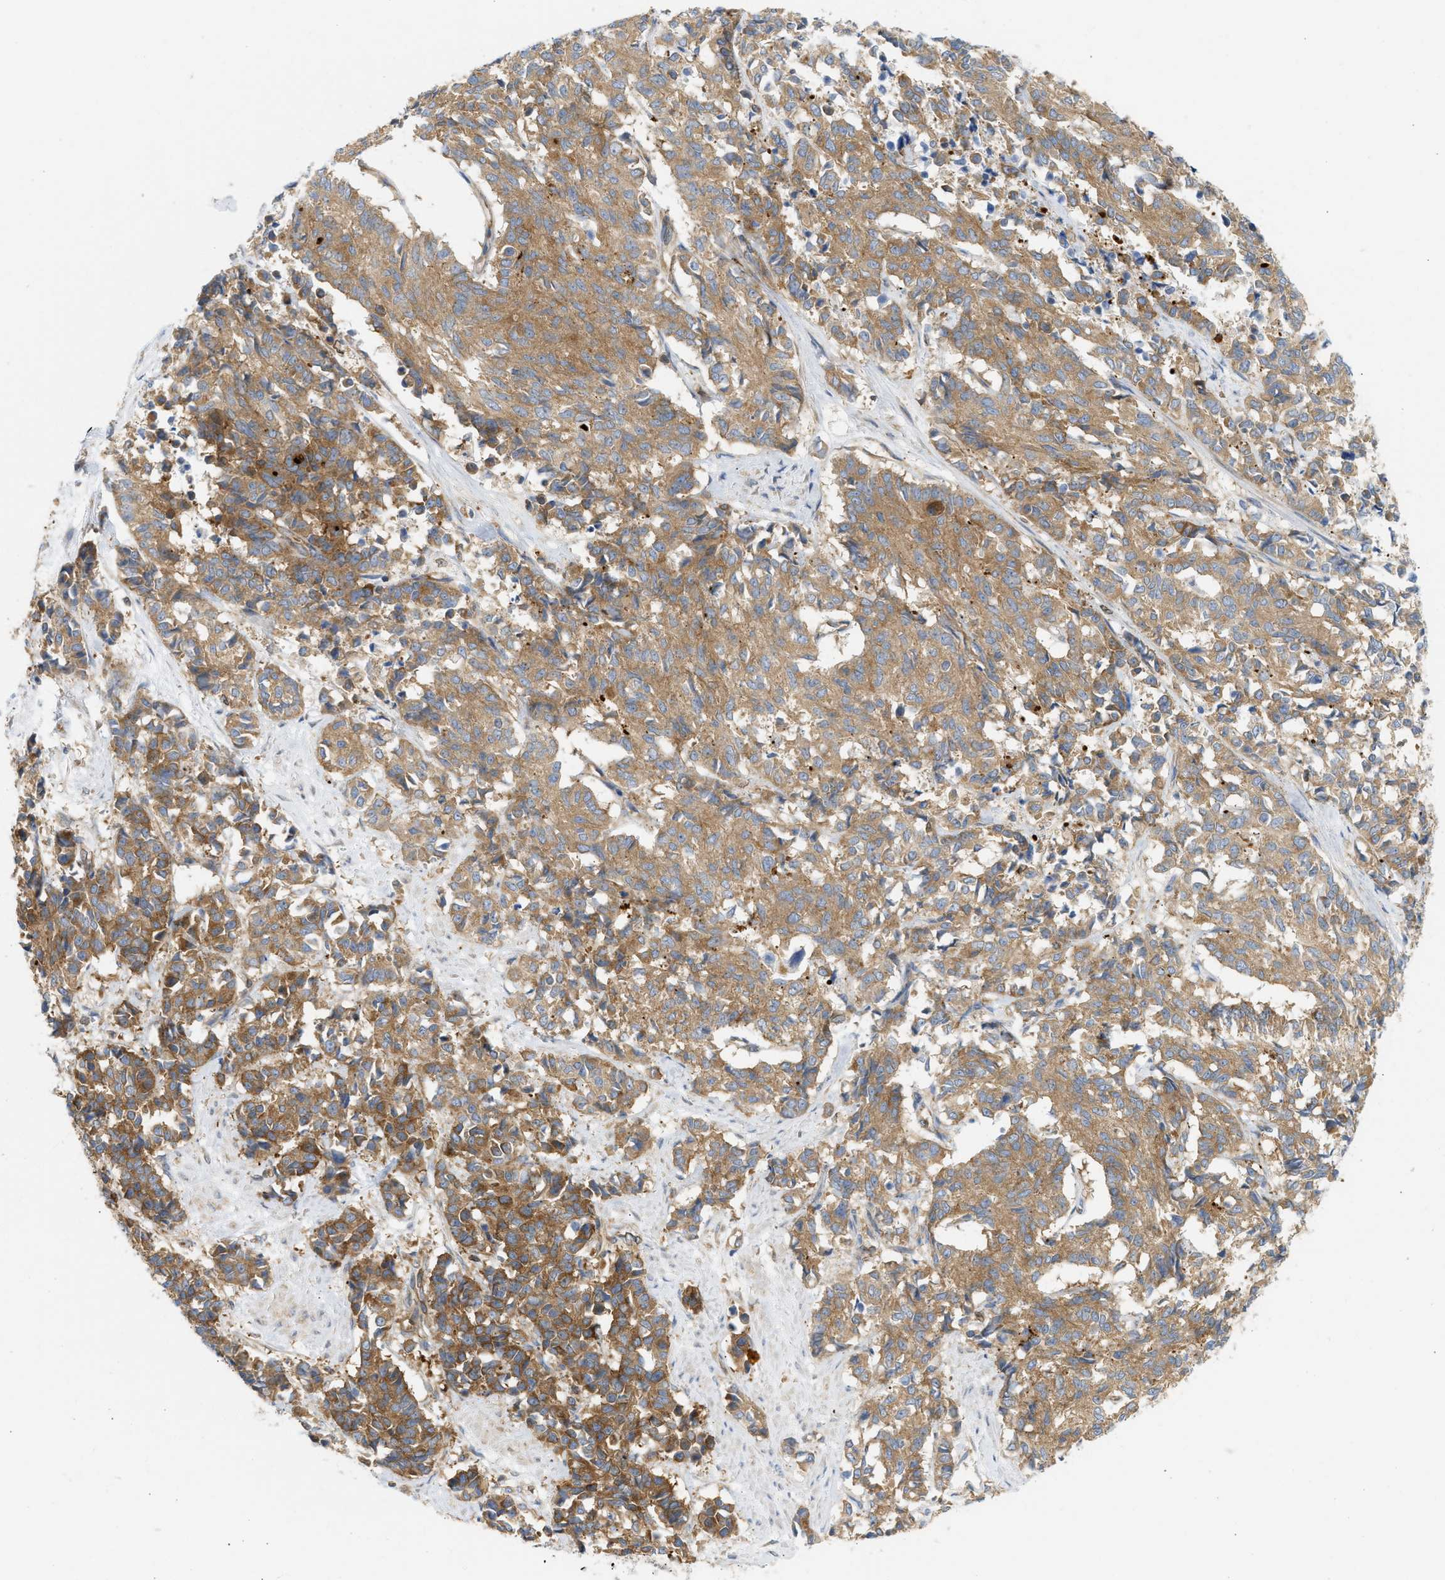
{"staining": {"intensity": "moderate", "quantity": ">75%", "location": "cytoplasmic/membranous"}, "tissue": "cervical cancer", "cell_type": "Tumor cells", "image_type": "cancer", "snomed": [{"axis": "morphology", "description": "Squamous cell carcinoma, NOS"}, {"axis": "topography", "description": "Cervix"}], "caption": "Tumor cells show moderate cytoplasmic/membranous positivity in approximately >75% of cells in squamous cell carcinoma (cervical).", "gene": "STRN", "patient": {"sex": "female", "age": 35}}